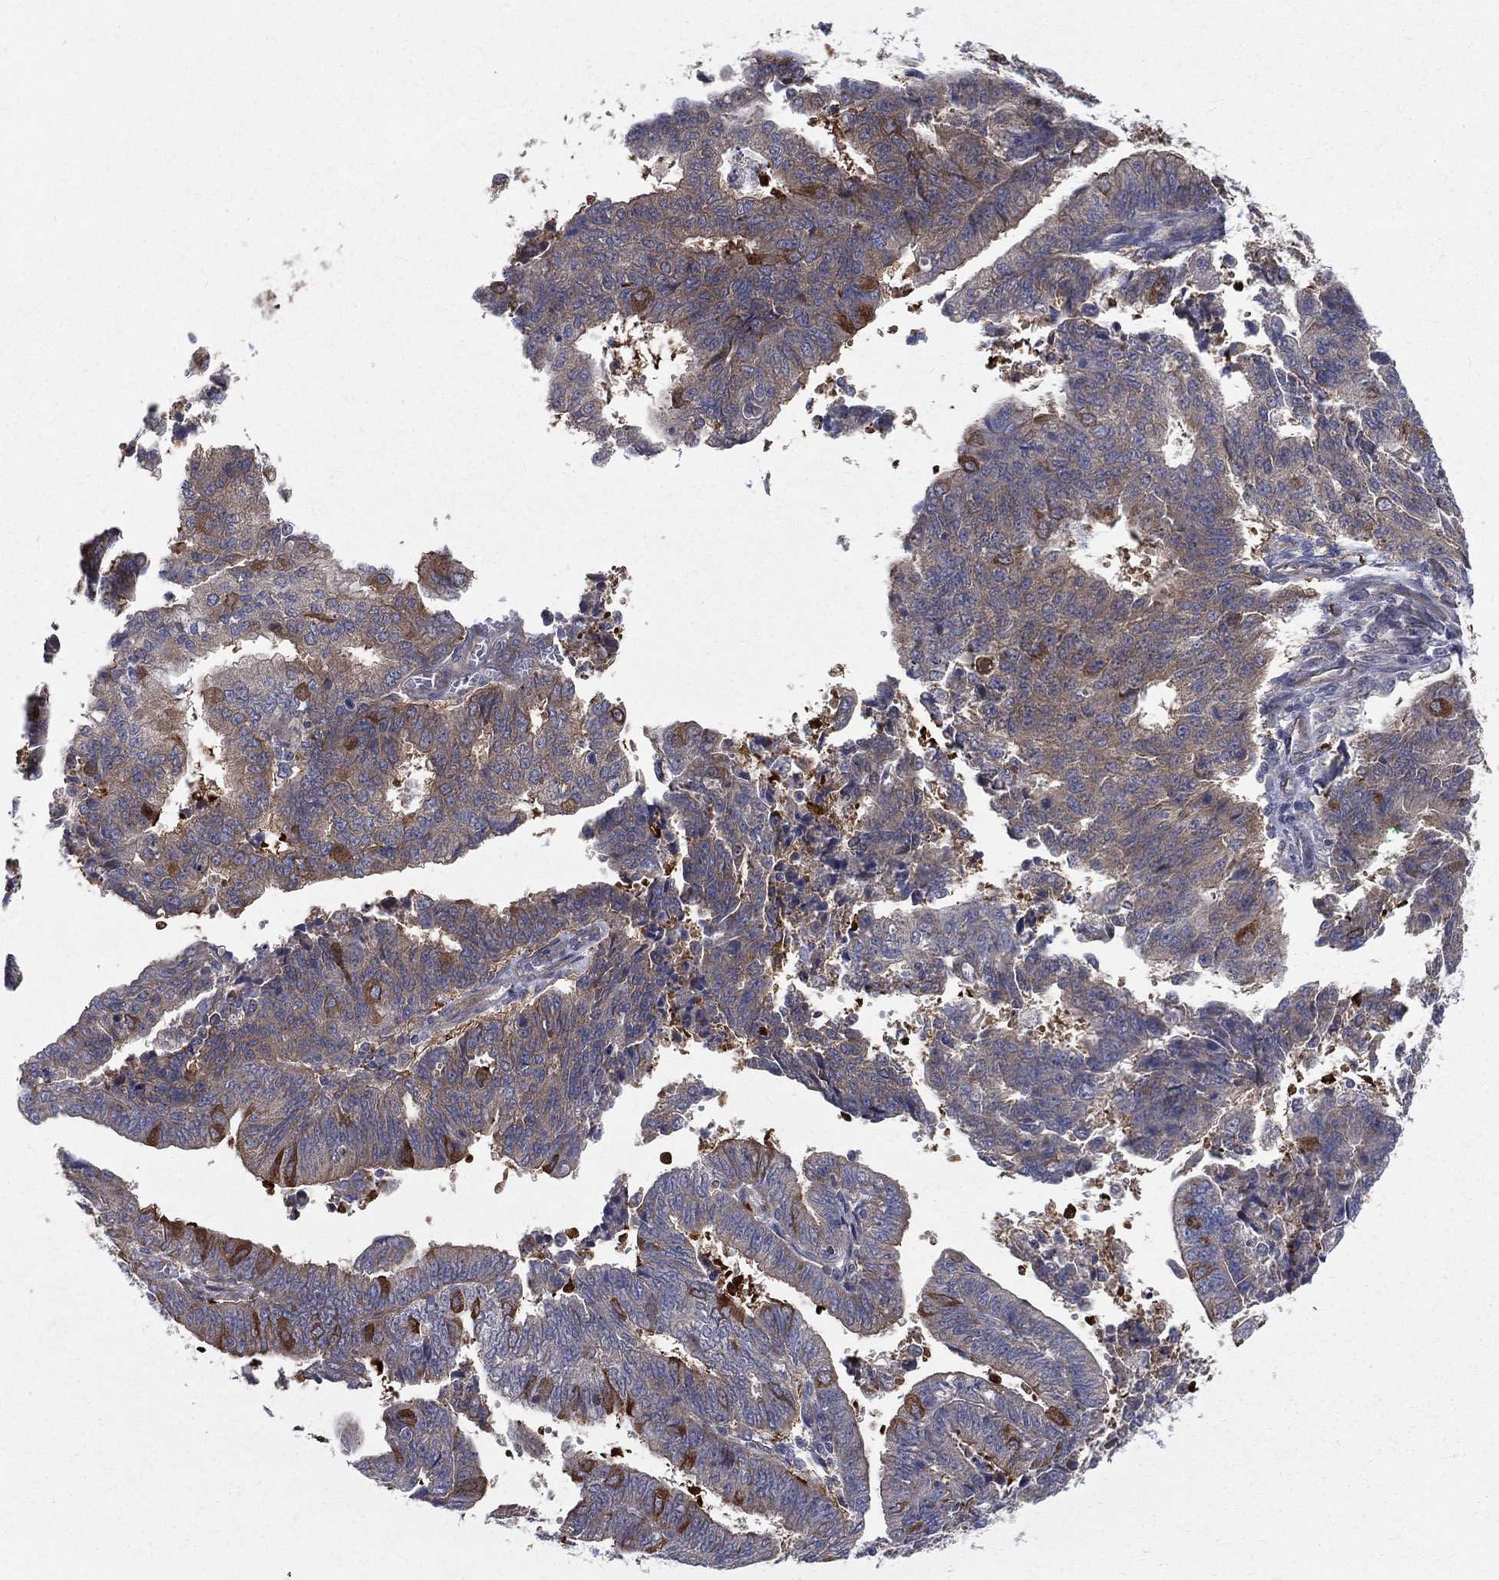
{"staining": {"intensity": "moderate", "quantity": "<25%", "location": "cytoplasmic/membranous"}, "tissue": "endometrial cancer", "cell_type": "Tumor cells", "image_type": "cancer", "snomed": [{"axis": "morphology", "description": "Adenocarcinoma, NOS"}, {"axis": "topography", "description": "Endometrium"}], "caption": "An image showing moderate cytoplasmic/membranous positivity in approximately <25% of tumor cells in endometrial adenocarcinoma, as visualized by brown immunohistochemical staining.", "gene": "POMZP3", "patient": {"sex": "female", "age": 82}}